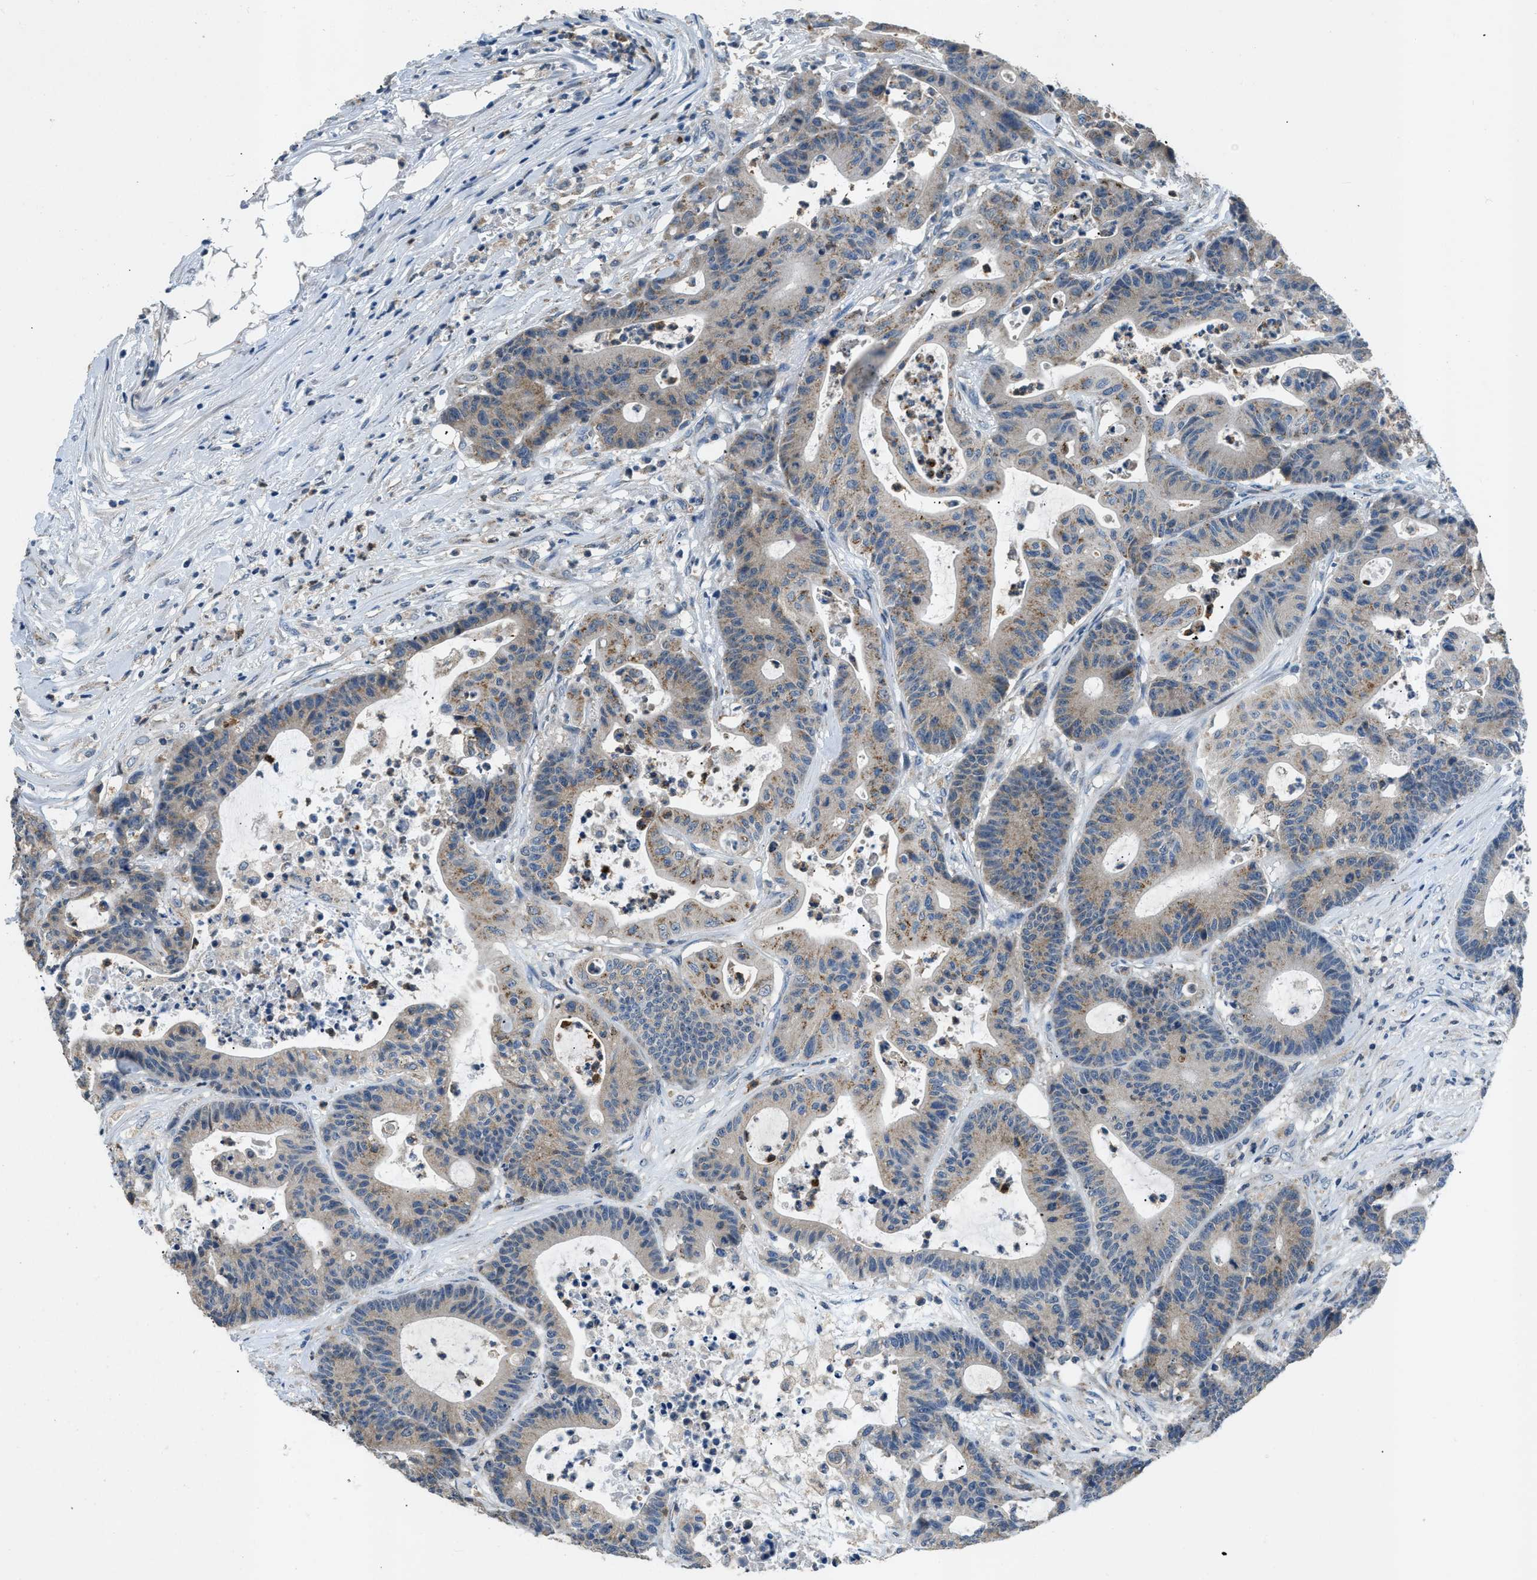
{"staining": {"intensity": "weak", "quantity": "<25%", "location": "cytoplasmic/membranous"}, "tissue": "colorectal cancer", "cell_type": "Tumor cells", "image_type": "cancer", "snomed": [{"axis": "morphology", "description": "Adenocarcinoma, NOS"}, {"axis": "topography", "description": "Colon"}], "caption": "IHC histopathology image of adenocarcinoma (colorectal) stained for a protein (brown), which reveals no staining in tumor cells.", "gene": "TOMM34", "patient": {"sex": "female", "age": 84}}